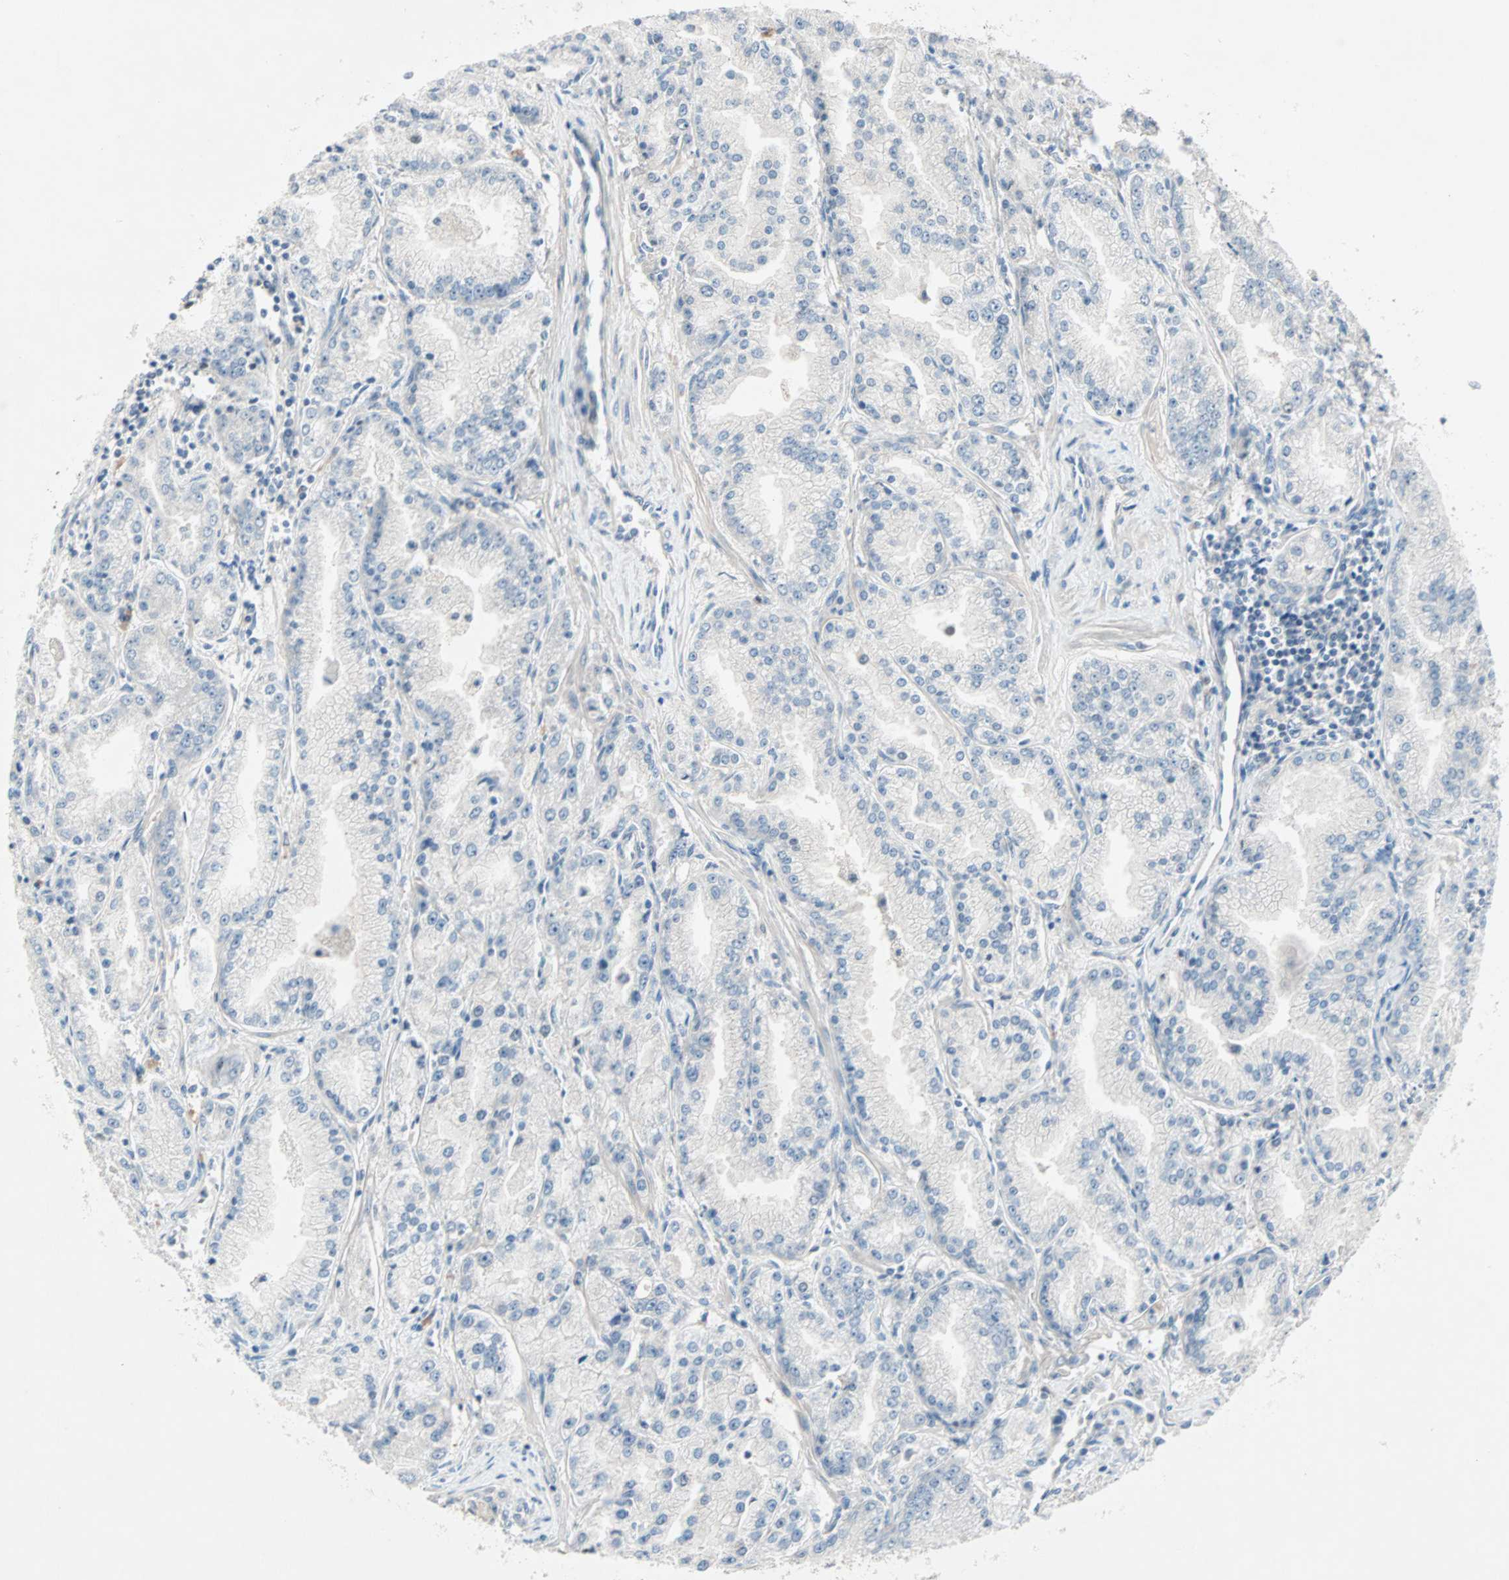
{"staining": {"intensity": "negative", "quantity": "none", "location": "none"}, "tissue": "prostate cancer", "cell_type": "Tumor cells", "image_type": "cancer", "snomed": [{"axis": "morphology", "description": "Adenocarcinoma, High grade"}, {"axis": "topography", "description": "Prostate"}], "caption": "This image is of adenocarcinoma (high-grade) (prostate) stained with immunohistochemistry (IHC) to label a protein in brown with the nuclei are counter-stained blue. There is no staining in tumor cells.", "gene": "CCNE2", "patient": {"sex": "male", "age": 61}}